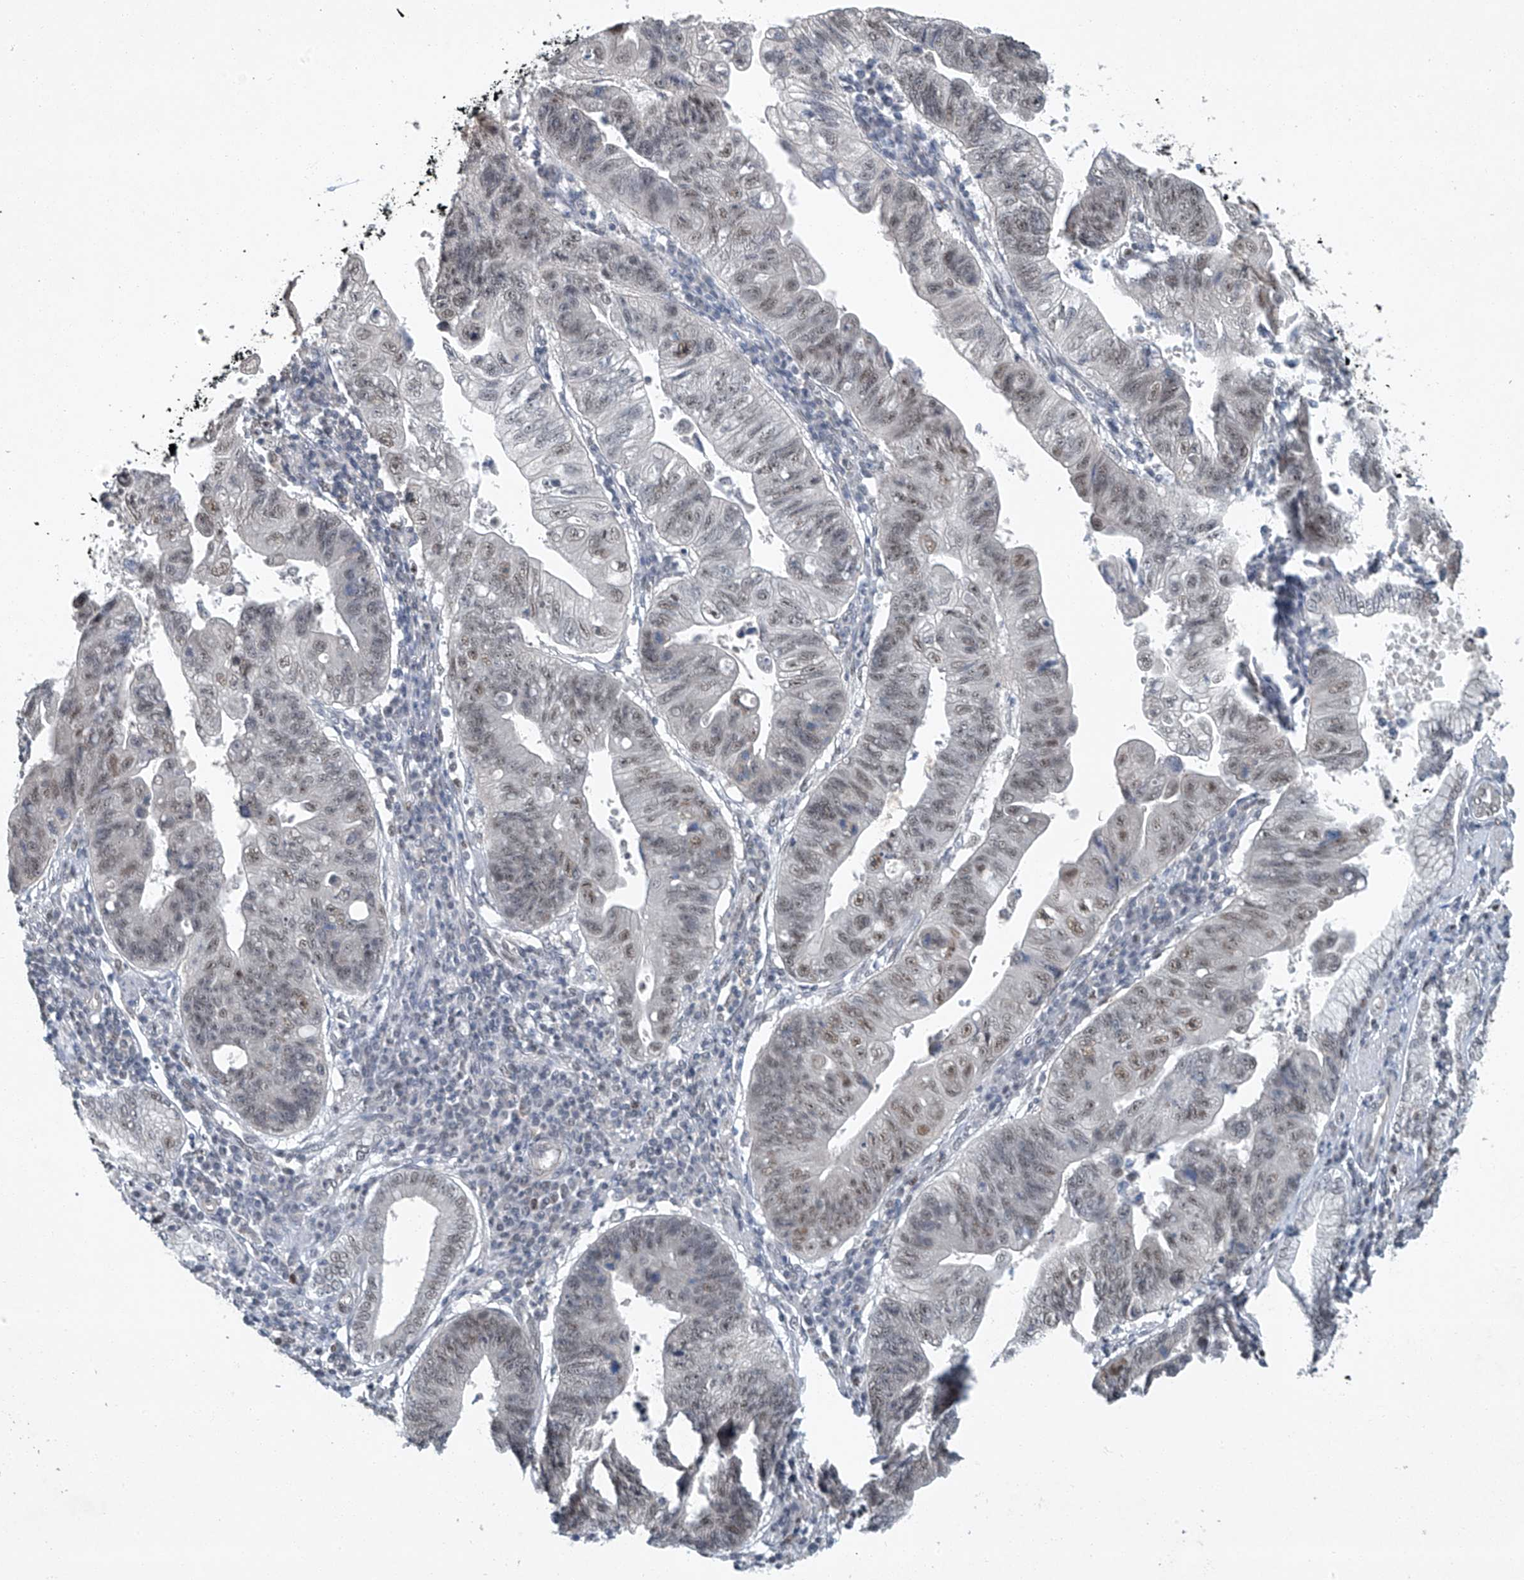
{"staining": {"intensity": "weak", "quantity": ">75%", "location": "nuclear"}, "tissue": "stomach cancer", "cell_type": "Tumor cells", "image_type": "cancer", "snomed": [{"axis": "morphology", "description": "Adenocarcinoma, NOS"}, {"axis": "topography", "description": "Stomach"}], "caption": "Immunohistochemical staining of stomach adenocarcinoma exhibits low levels of weak nuclear expression in approximately >75% of tumor cells.", "gene": "TAF8", "patient": {"sex": "male", "age": 59}}